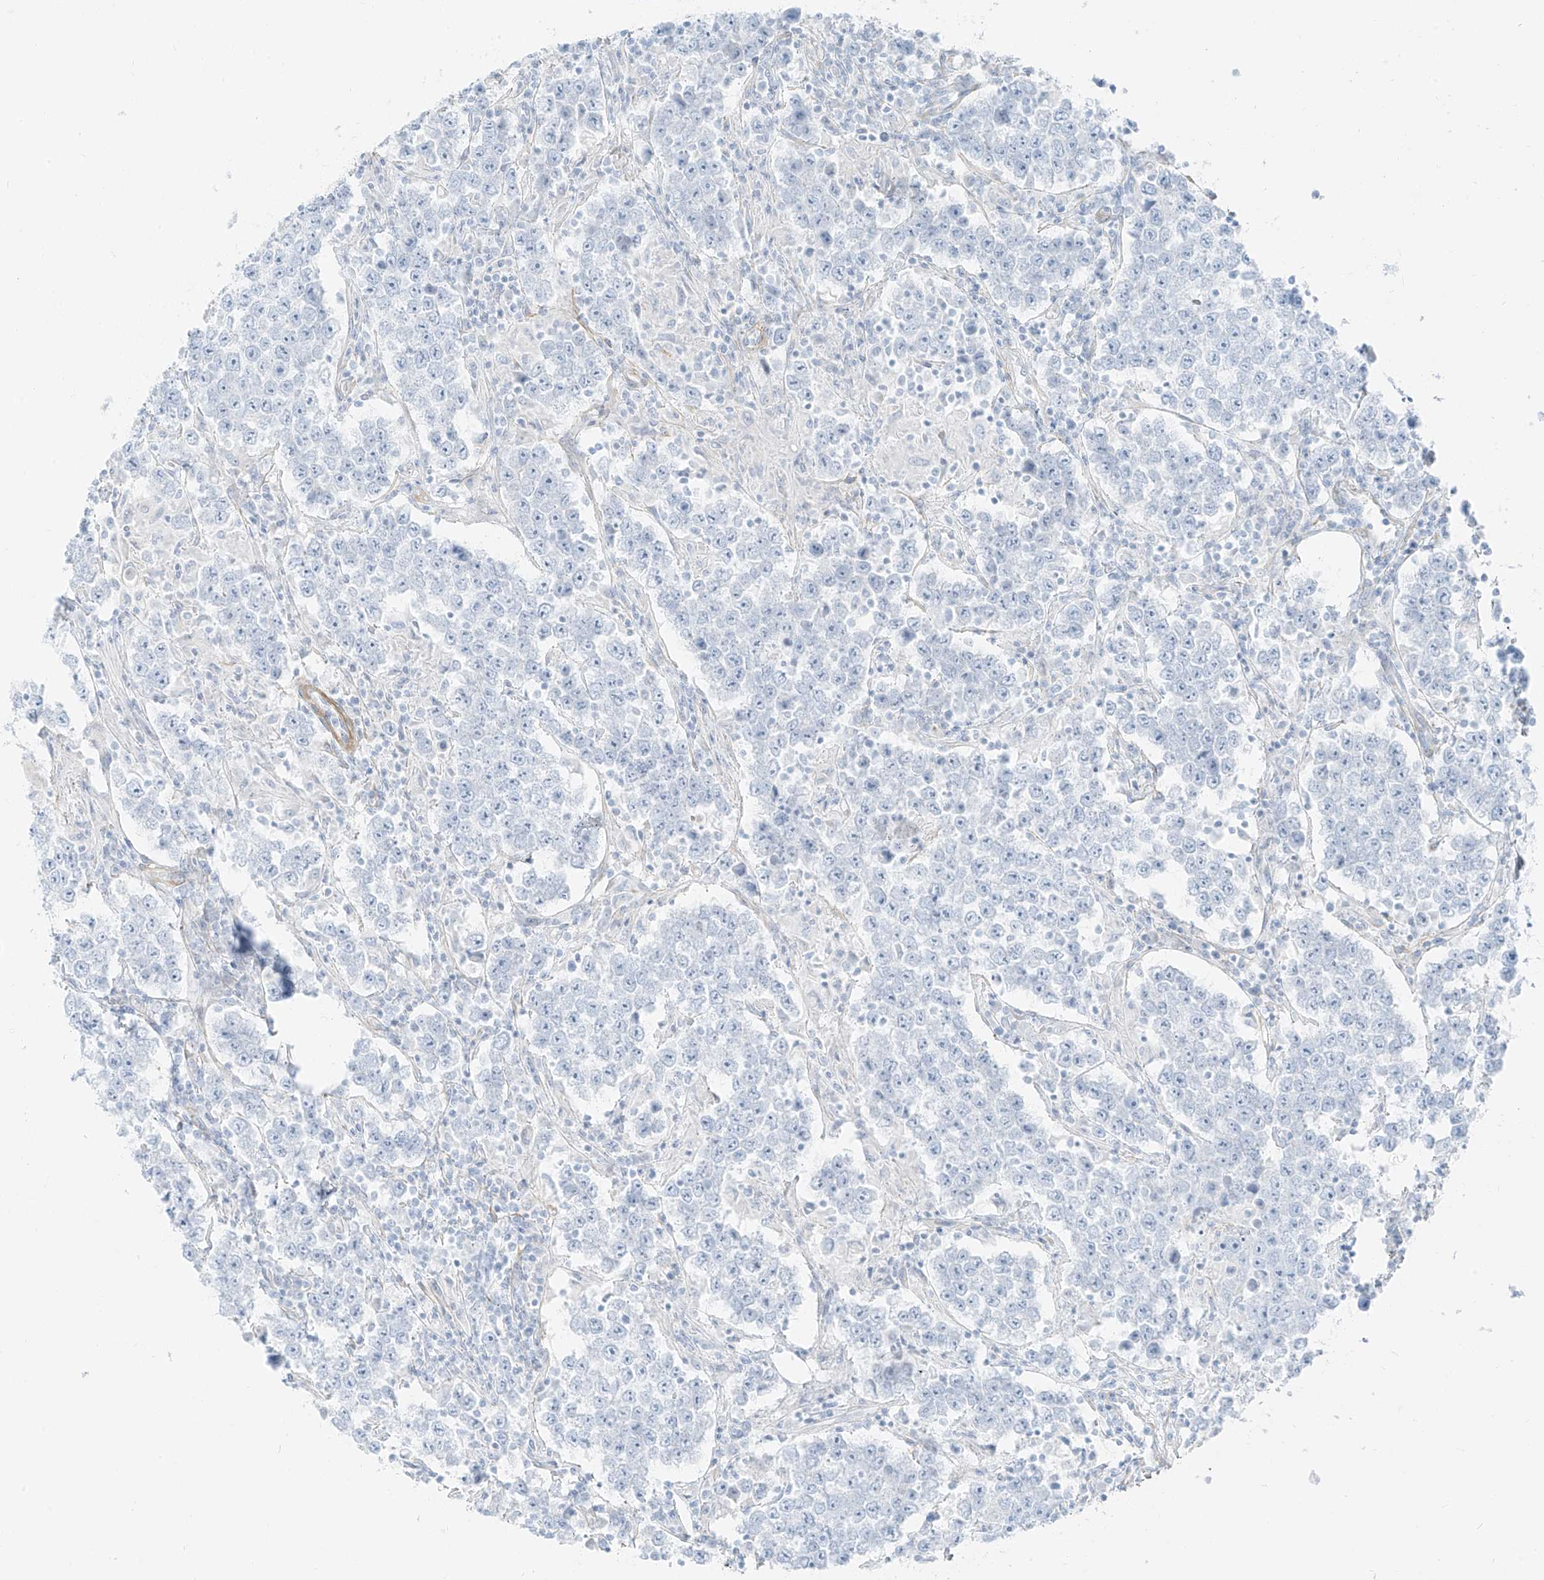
{"staining": {"intensity": "negative", "quantity": "none", "location": "none"}, "tissue": "testis cancer", "cell_type": "Tumor cells", "image_type": "cancer", "snomed": [{"axis": "morphology", "description": "Normal tissue, NOS"}, {"axis": "morphology", "description": "Urothelial carcinoma, High grade"}, {"axis": "morphology", "description": "Seminoma, NOS"}, {"axis": "morphology", "description": "Carcinoma, Embryonal, NOS"}, {"axis": "topography", "description": "Urinary bladder"}, {"axis": "topography", "description": "Testis"}], "caption": "High magnification brightfield microscopy of testis cancer stained with DAB (brown) and counterstained with hematoxylin (blue): tumor cells show no significant staining. The staining is performed using DAB (3,3'-diaminobenzidine) brown chromogen with nuclei counter-stained in using hematoxylin.", "gene": "SMCP", "patient": {"sex": "male", "age": 41}}